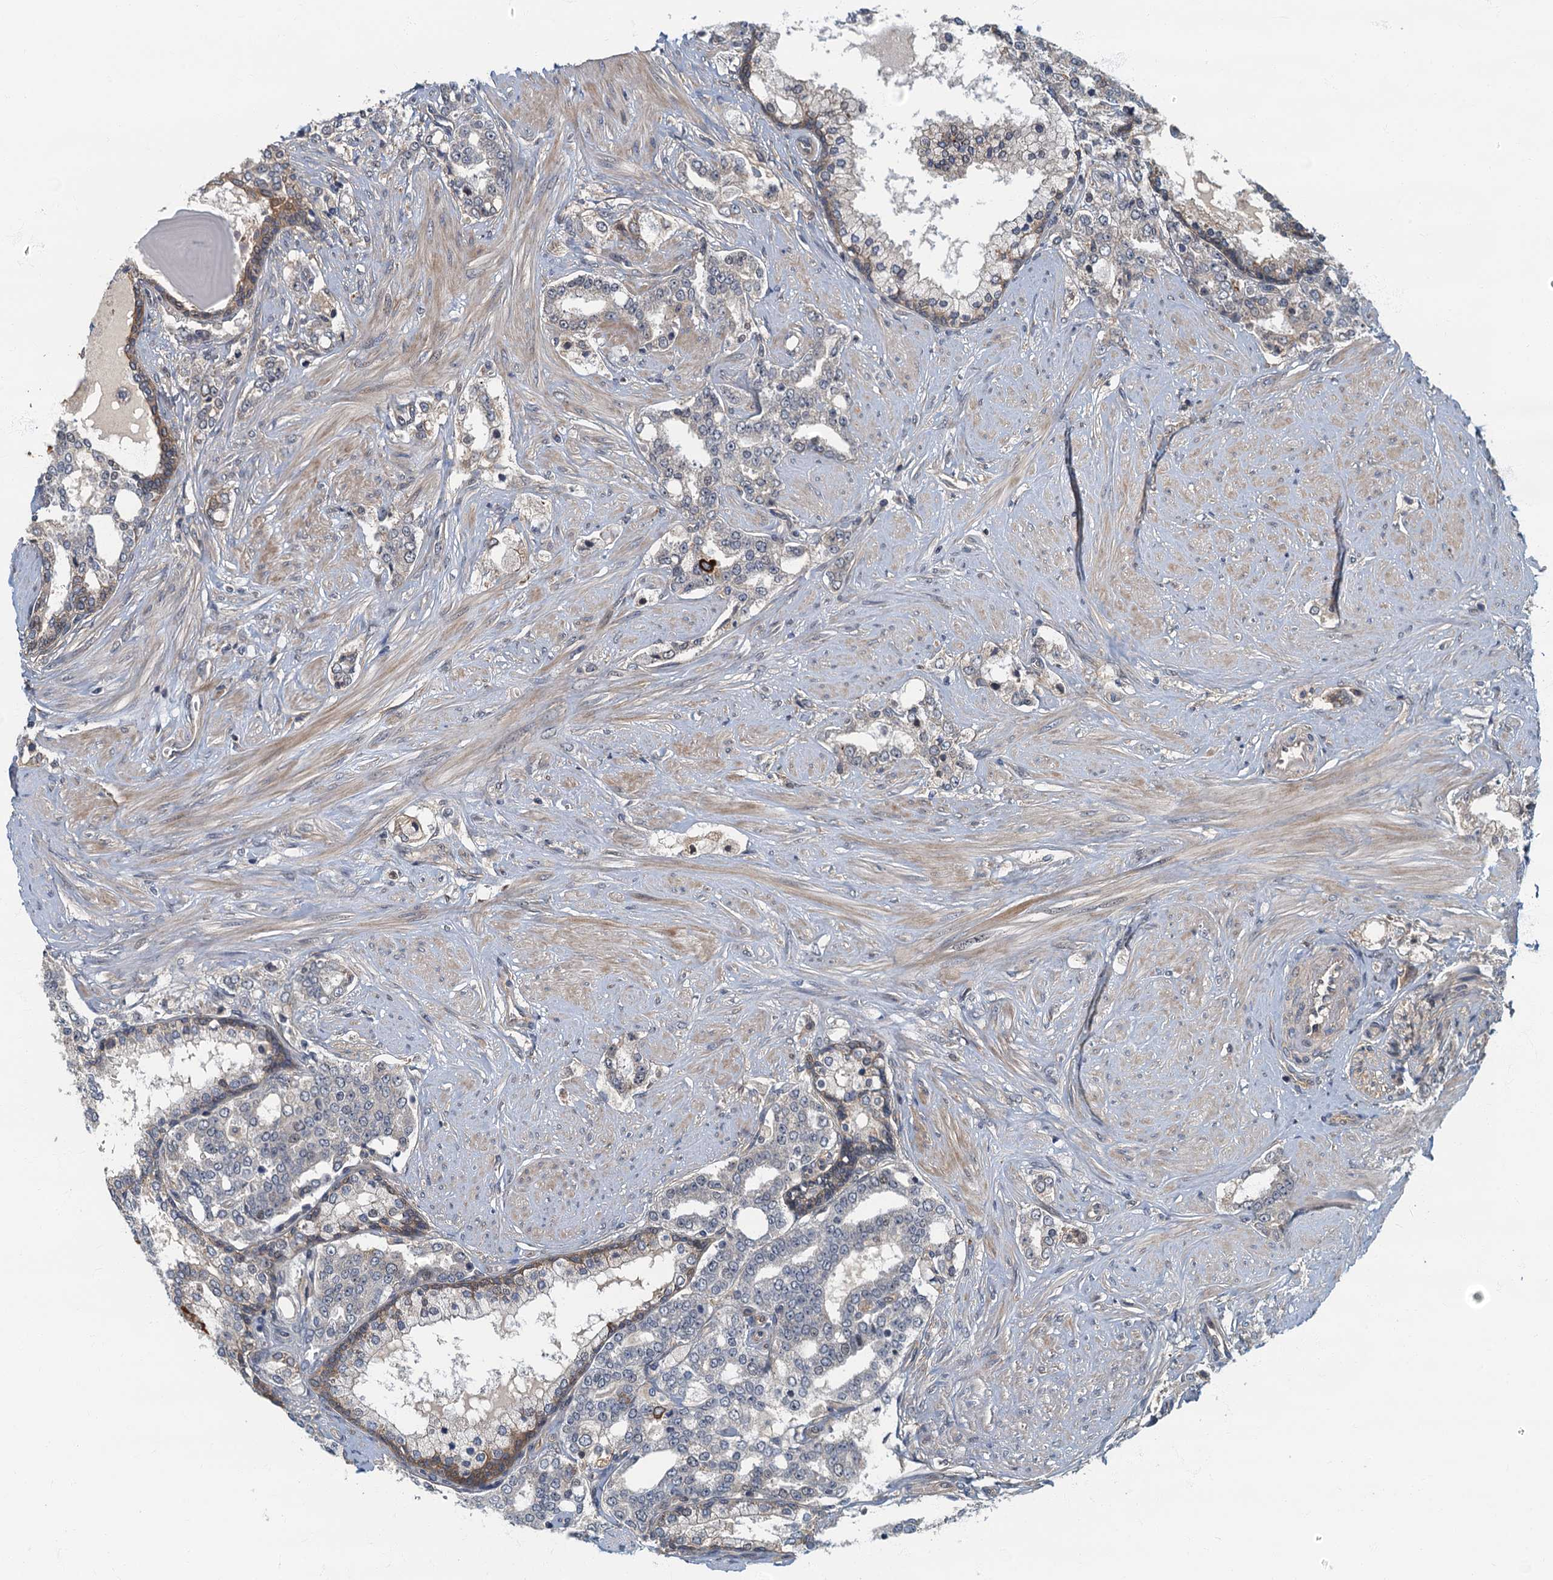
{"staining": {"intensity": "negative", "quantity": "none", "location": "none"}, "tissue": "prostate cancer", "cell_type": "Tumor cells", "image_type": "cancer", "snomed": [{"axis": "morphology", "description": "Adenocarcinoma, High grade"}, {"axis": "topography", "description": "Prostate"}], "caption": "Tumor cells show no significant expression in prostate cancer. (DAB (3,3'-diaminobenzidine) immunohistochemistry (IHC) with hematoxylin counter stain).", "gene": "CKAP2L", "patient": {"sex": "male", "age": 64}}